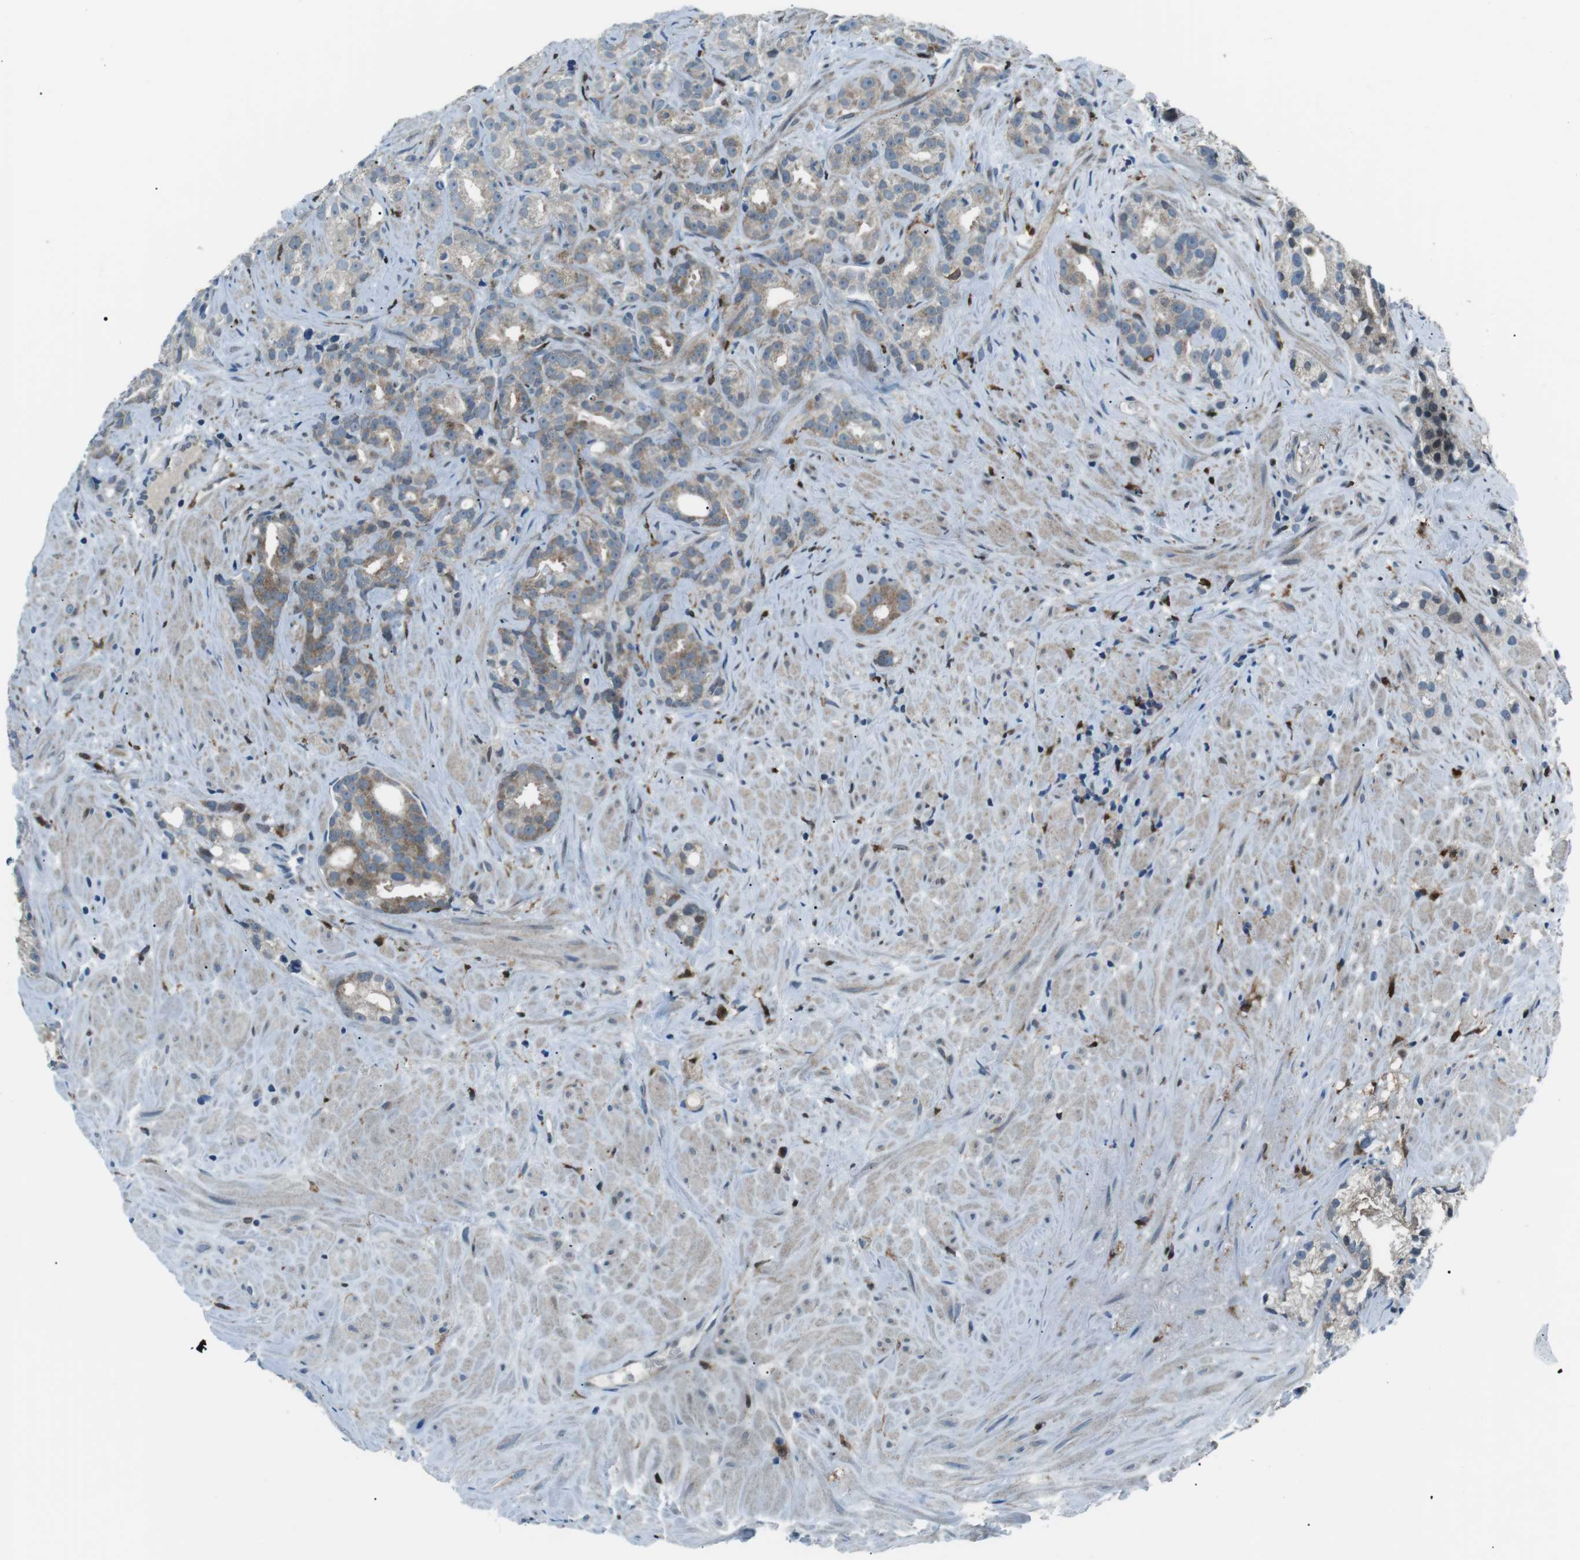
{"staining": {"intensity": "weak", "quantity": "<25%", "location": "cytoplasmic/membranous"}, "tissue": "prostate cancer", "cell_type": "Tumor cells", "image_type": "cancer", "snomed": [{"axis": "morphology", "description": "Adenocarcinoma, Low grade"}, {"axis": "topography", "description": "Prostate"}], "caption": "The immunohistochemistry (IHC) photomicrograph has no significant staining in tumor cells of low-grade adenocarcinoma (prostate) tissue. (DAB immunohistochemistry, high magnification).", "gene": "BLNK", "patient": {"sex": "male", "age": 89}}